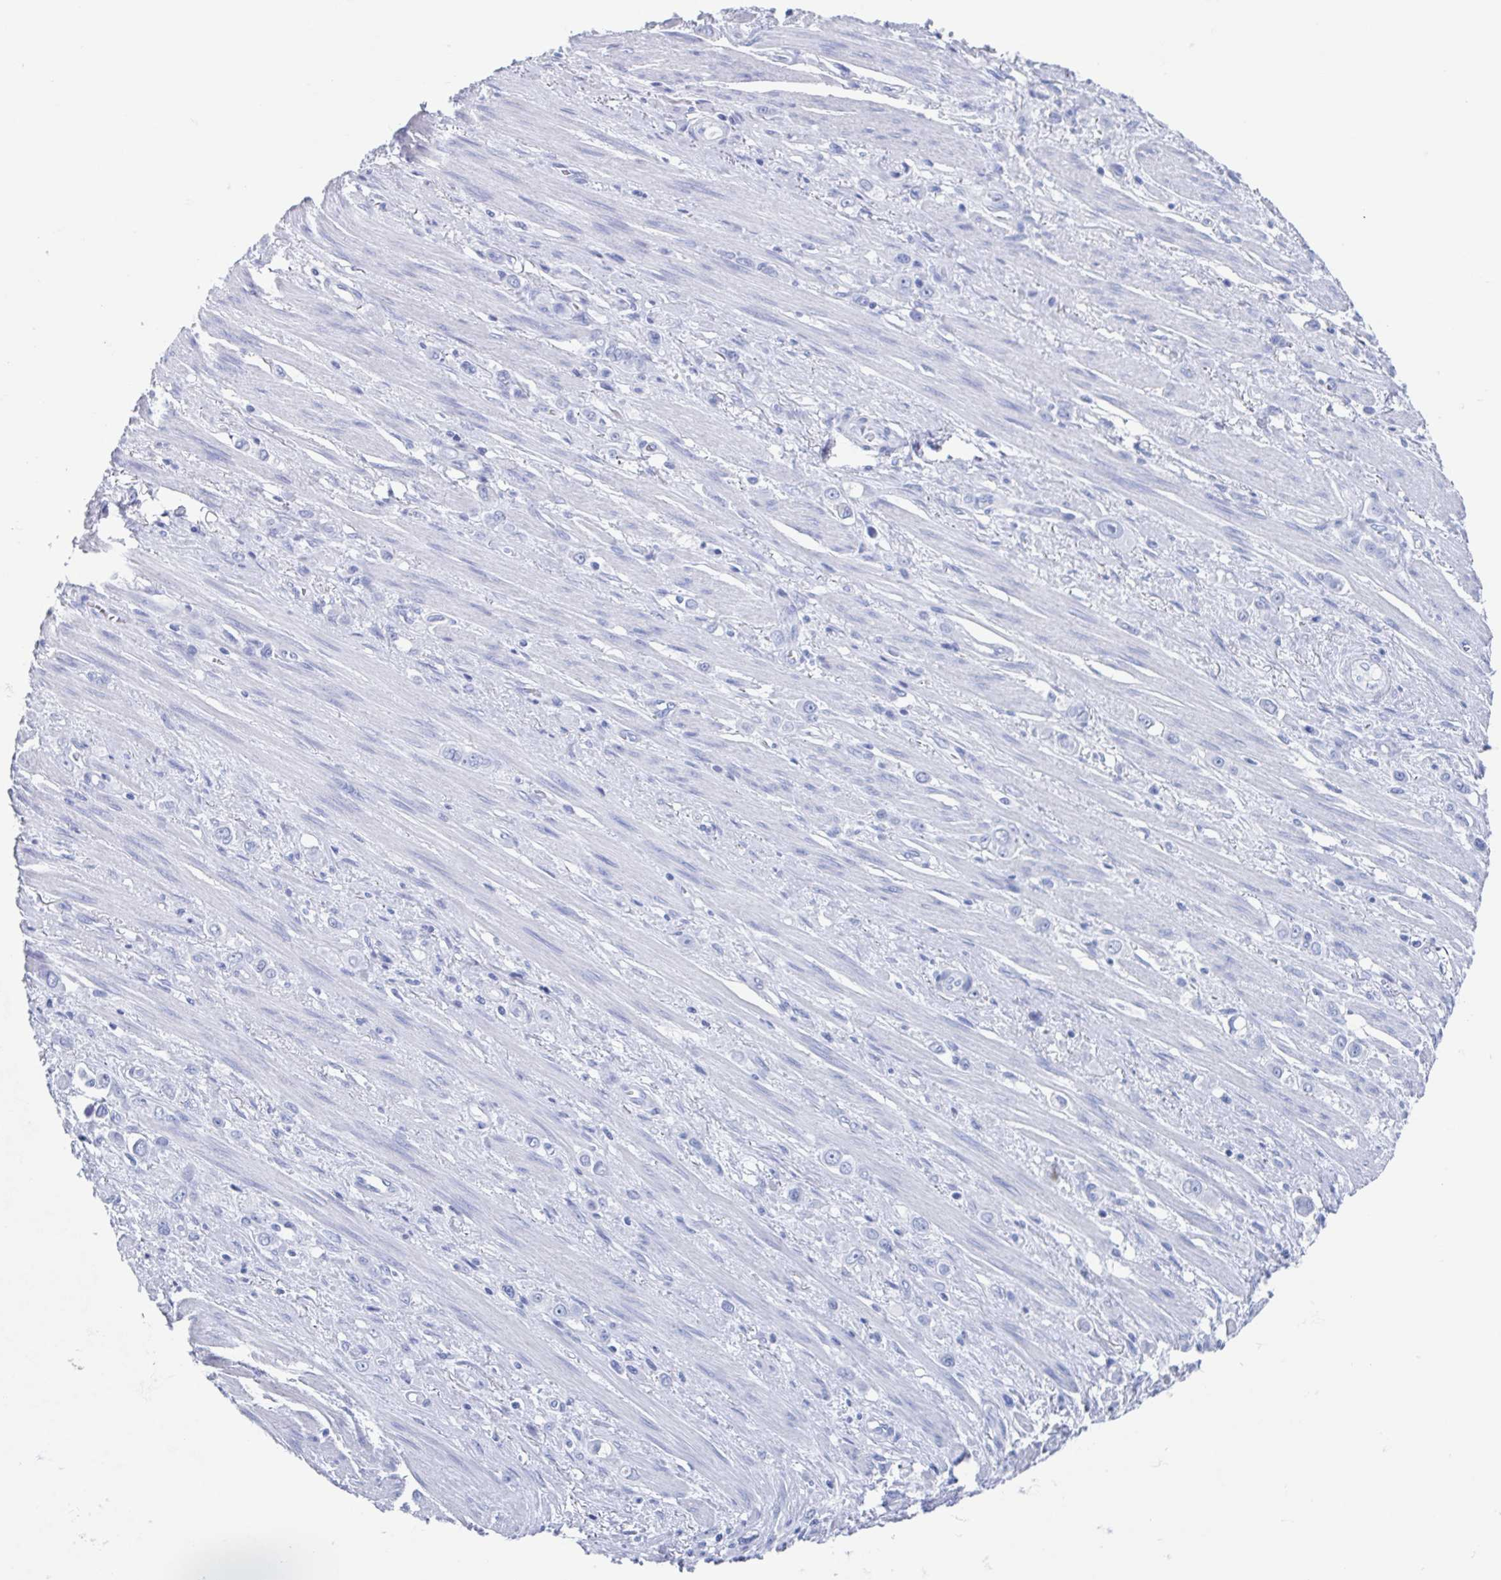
{"staining": {"intensity": "negative", "quantity": "none", "location": "none"}, "tissue": "stomach cancer", "cell_type": "Tumor cells", "image_type": "cancer", "snomed": [{"axis": "morphology", "description": "Adenocarcinoma, NOS"}, {"axis": "topography", "description": "Stomach, upper"}], "caption": "The photomicrograph exhibits no significant positivity in tumor cells of stomach cancer (adenocarcinoma).", "gene": "C10orf53", "patient": {"sex": "male", "age": 75}}